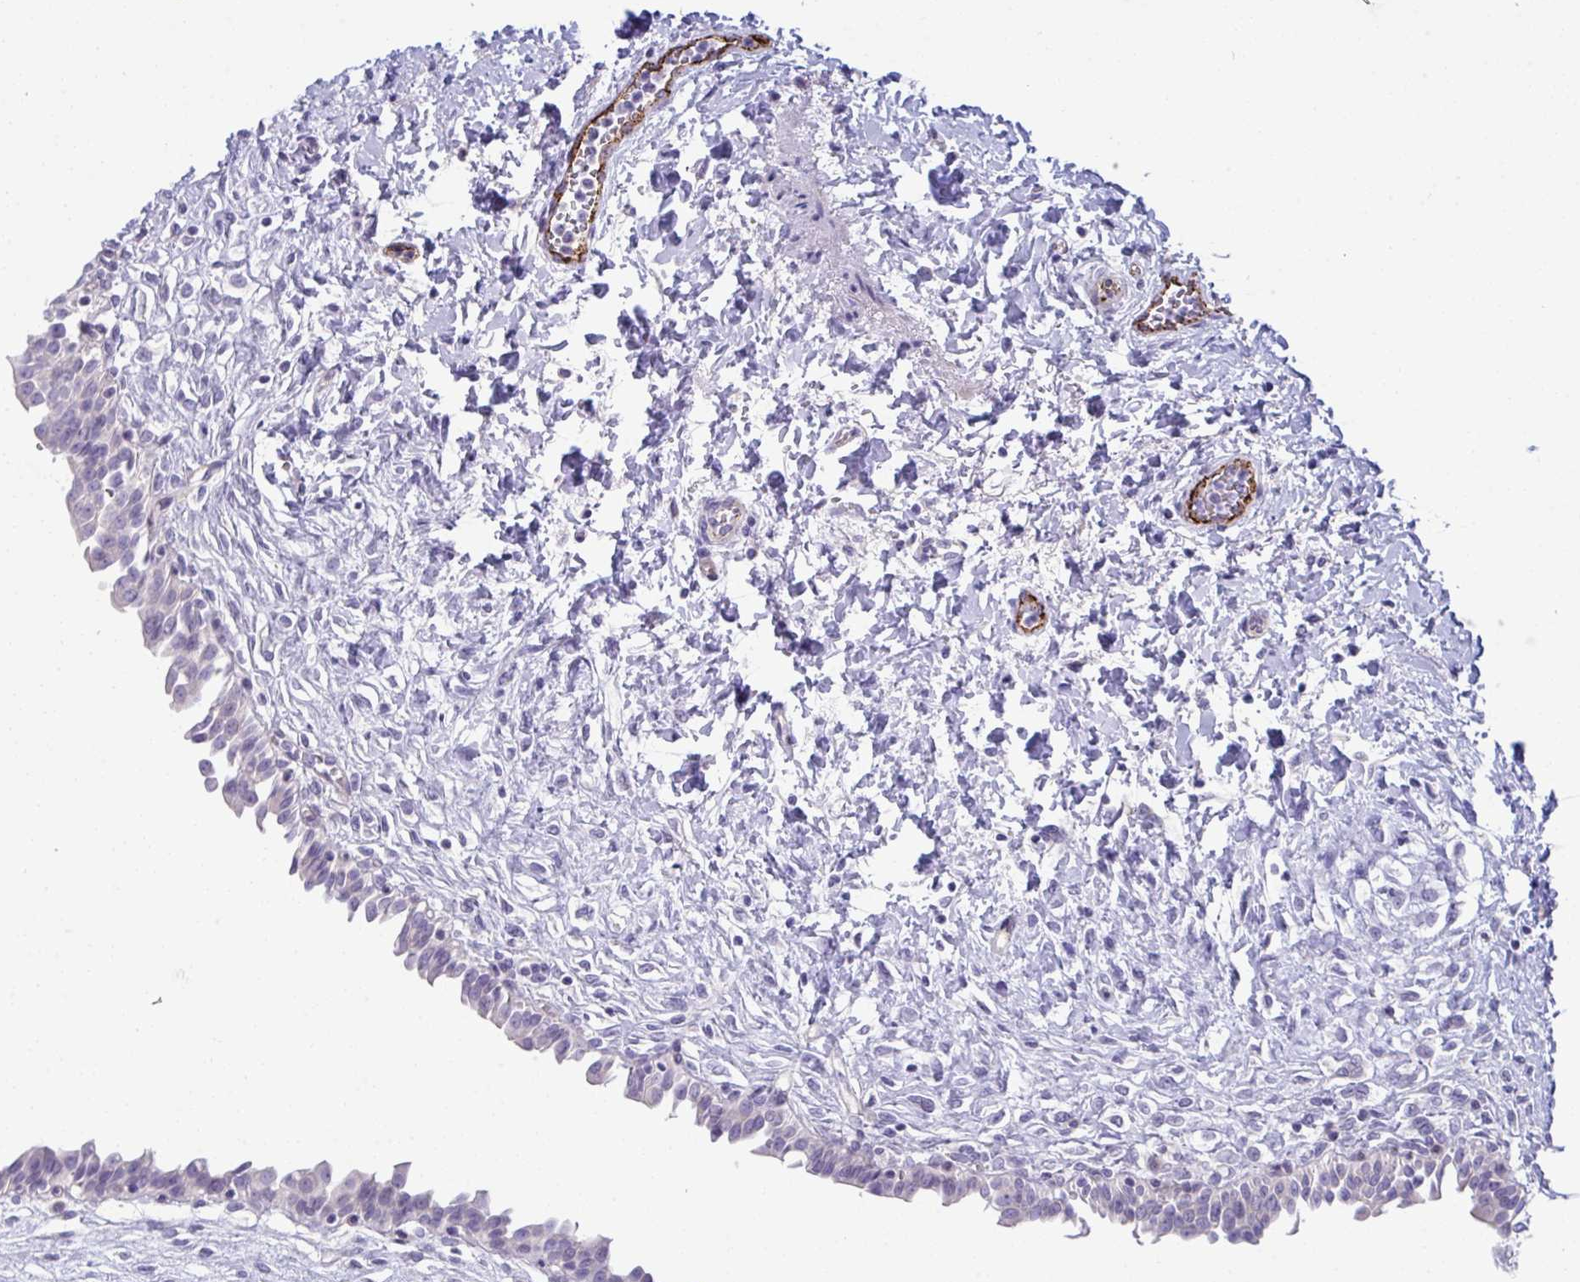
{"staining": {"intensity": "weak", "quantity": "<25%", "location": "cytoplasmic/membranous"}, "tissue": "urinary bladder", "cell_type": "Urothelial cells", "image_type": "normal", "snomed": [{"axis": "morphology", "description": "Normal tissue, NOS"}, {"axis": "topography", "description": "Urinary bladder"}], "caption": "Immunohistochemistry (IHC) of normal urinary bladder reveals no positivity in urothelial cells.", "gene": "TOR1AIP2", "patient": {"sex": "male", "age": 37}}